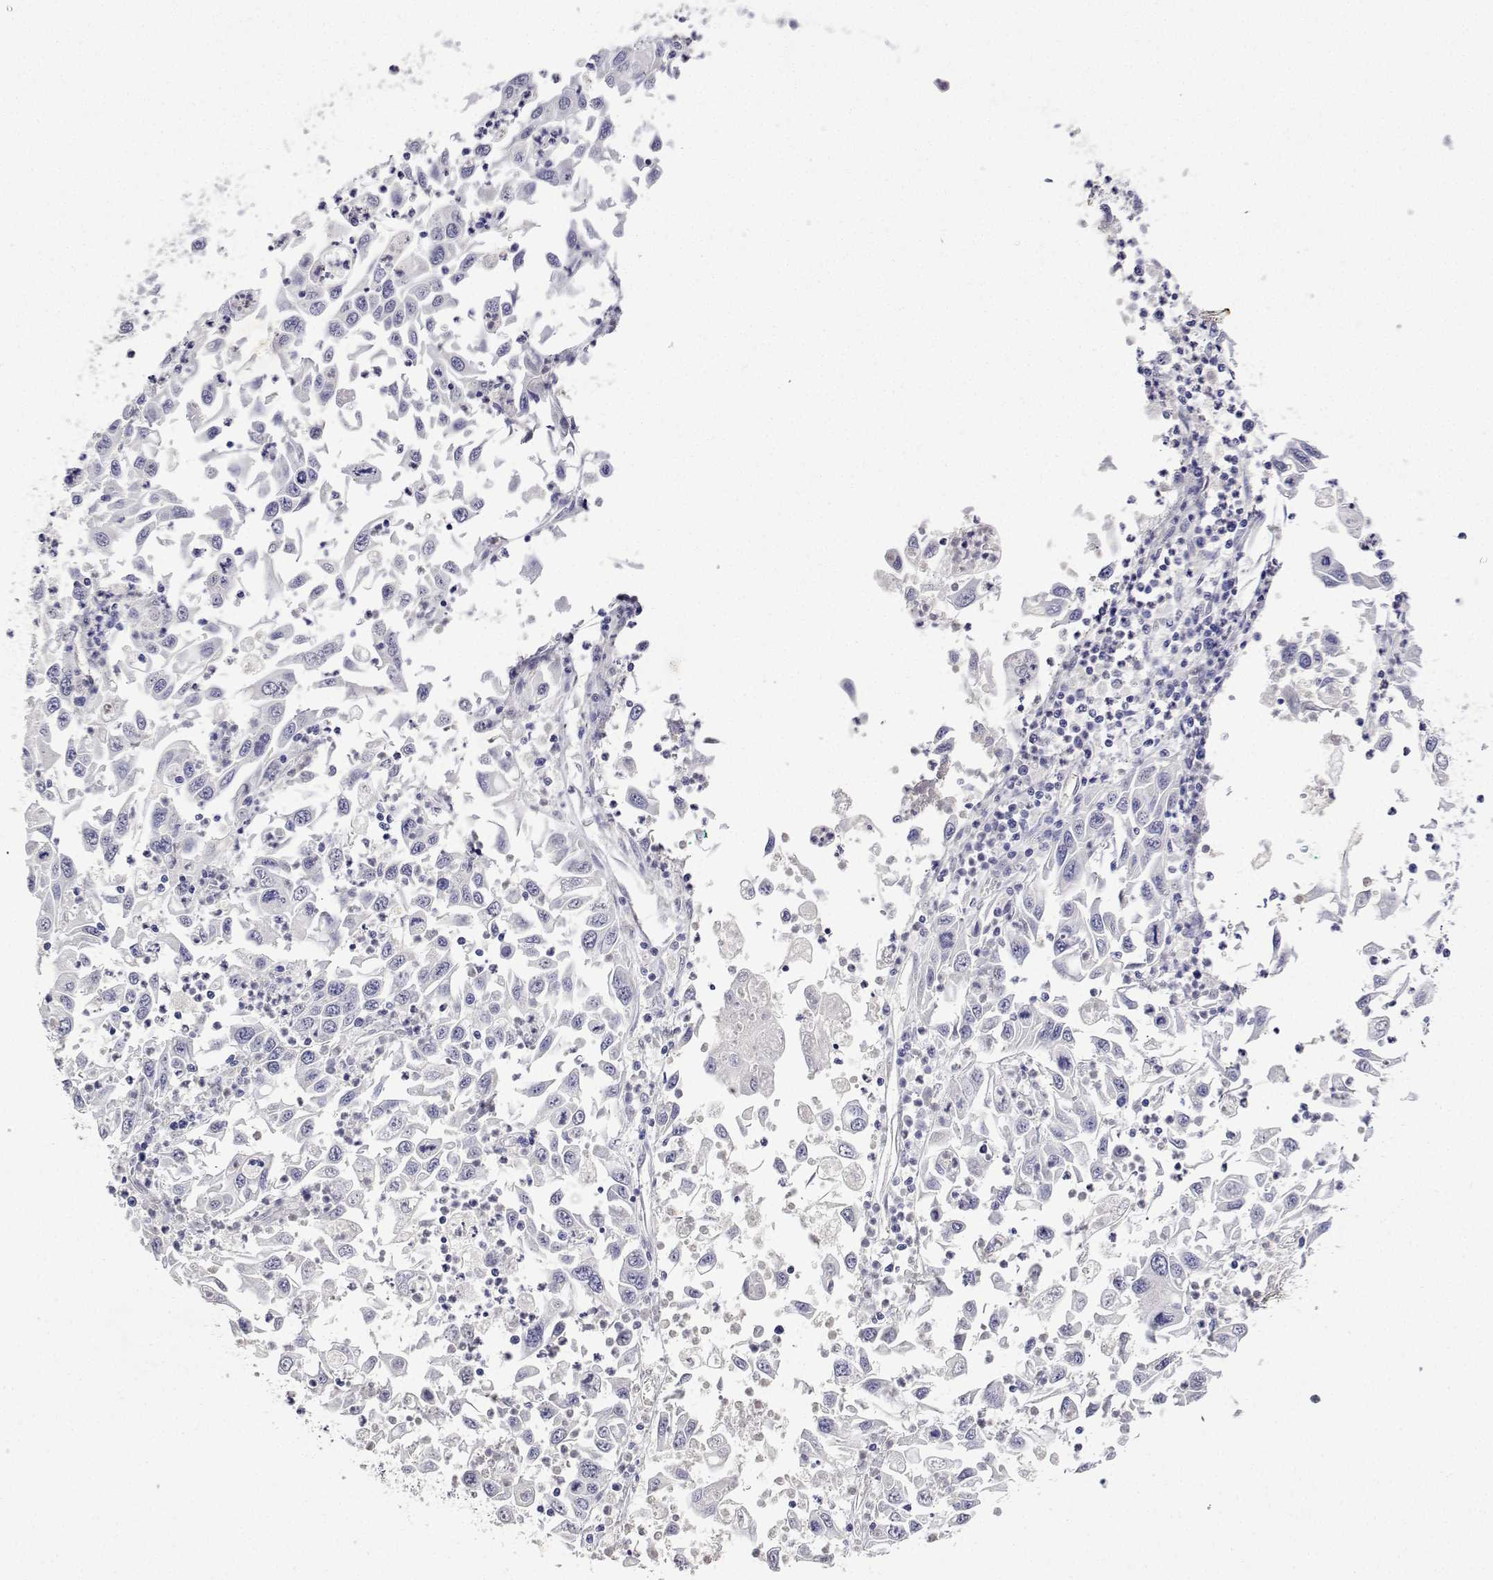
{"staining": {"intensity": "negative", "quantity": "none", "location": "none"}, "tissue": "endometrial cancer", "cell_type": "Tumor cells", "image_type": "cancer", "snomed": [{"axis": "morphology", "description": "Adenocarcinoma, NOS"}, {"axis": "topography", "description": "Uterus"}], "caption": "Immunohistochemistry (IHC) histopathology image of neoplastic tissue: human endometrial cancer stained with DAB (3,3'-diaminobenzidine) exhibits no significant protein staining in tumor cells.", "gene": "PLCB1", "patient": {"sex": "female", "age": 62}}